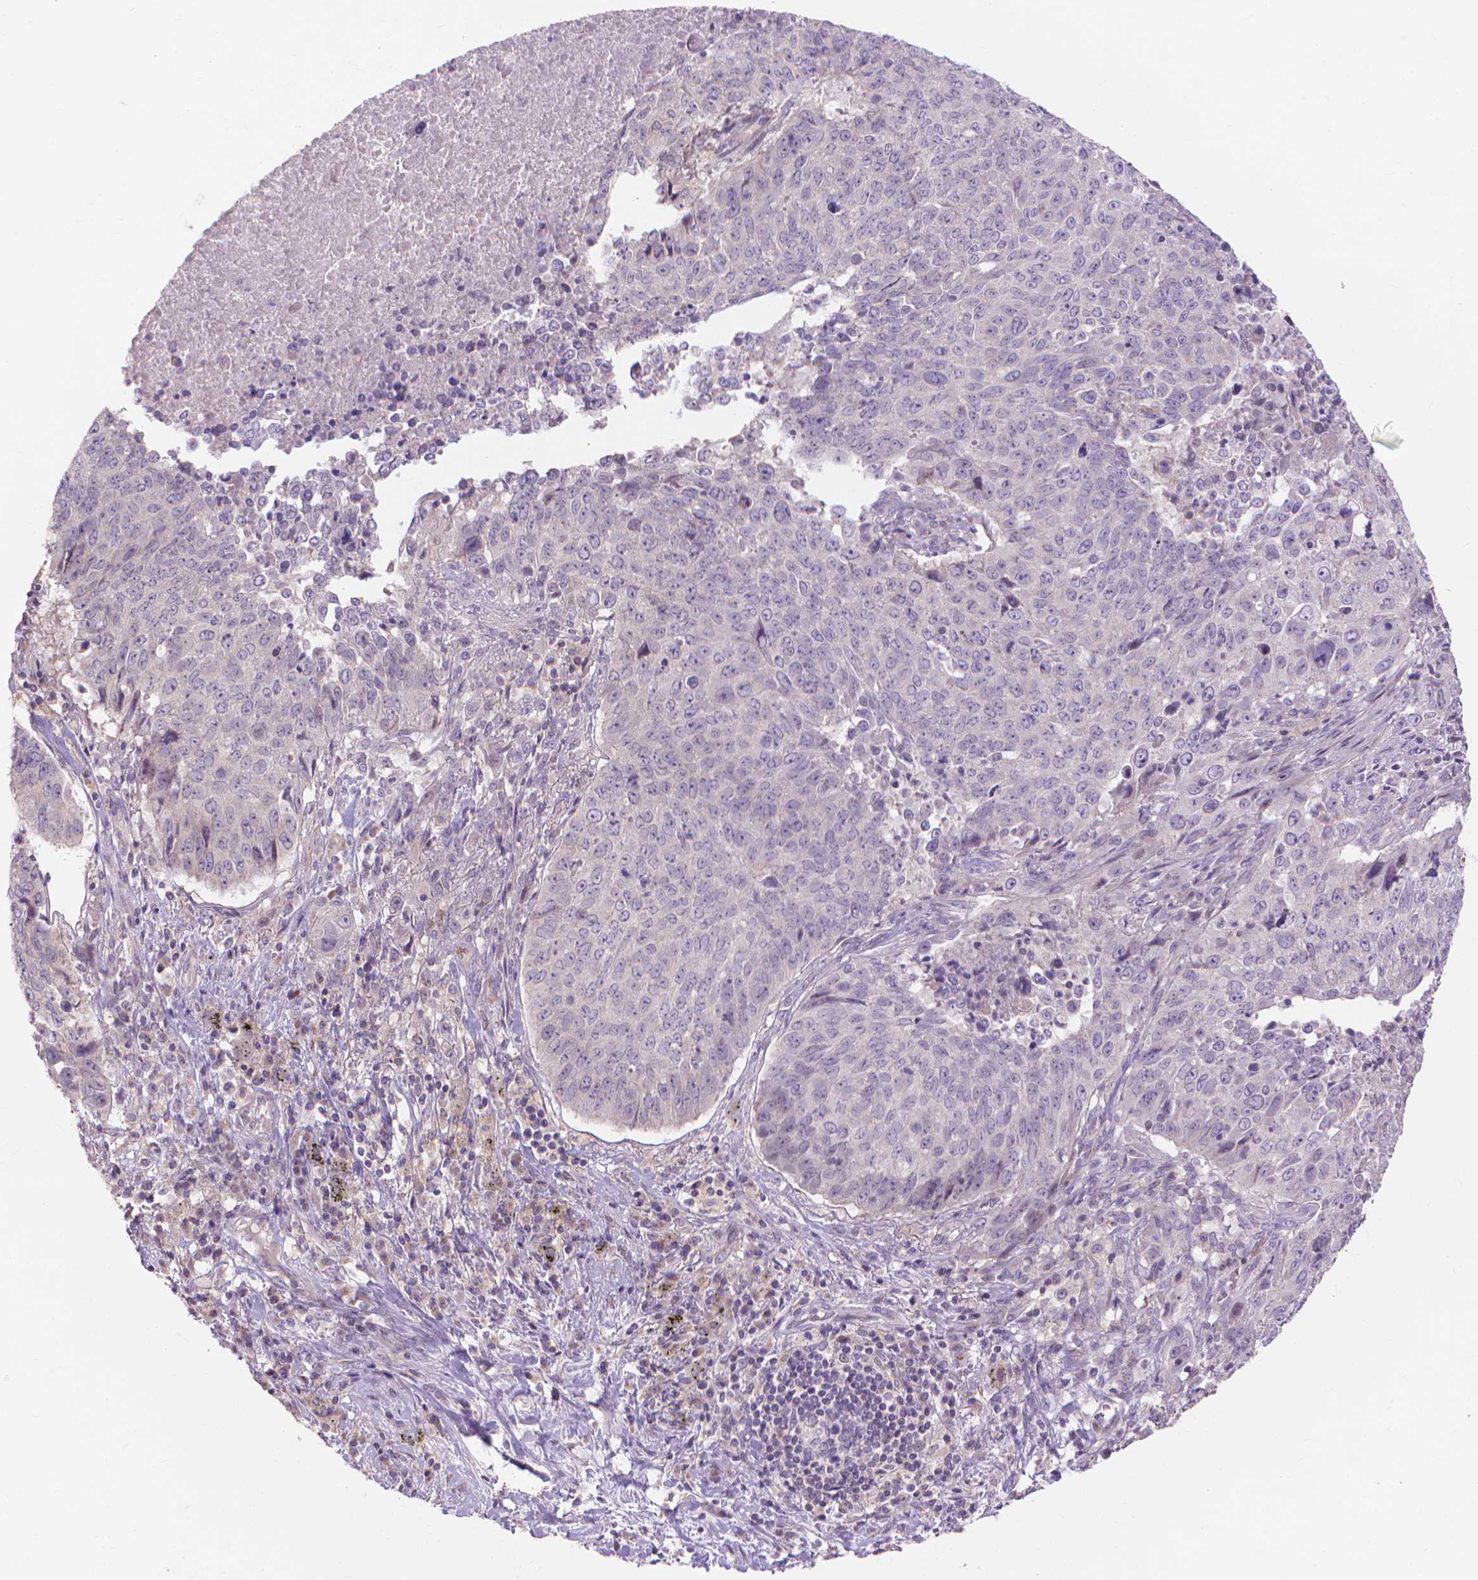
{"staining": {"intensity": "negative", "quantity": "none", "location": "none"}, "tissue": "lung cancer", "cell_type": "Tumor cells", "image_type": "cancer", "snomed": [{"axis": "morphology", "description": "Normal tissue, NOS"}, {"axis": "morphology", "description": "Squamous cell carcinoma, NOS"}, {"axis": "topography", "description": "Bronchus"}, {"axis": "topography", "description": "Lung"}], "caption": "DAB (3,3'-diaminobenzidine) immunohistochemical staining of human squamous cell carcinoma (lung) reveals no significant staining in tumor cells.", "gene": "PRDM13", "patient": {"sex": "male", "age": 64}}